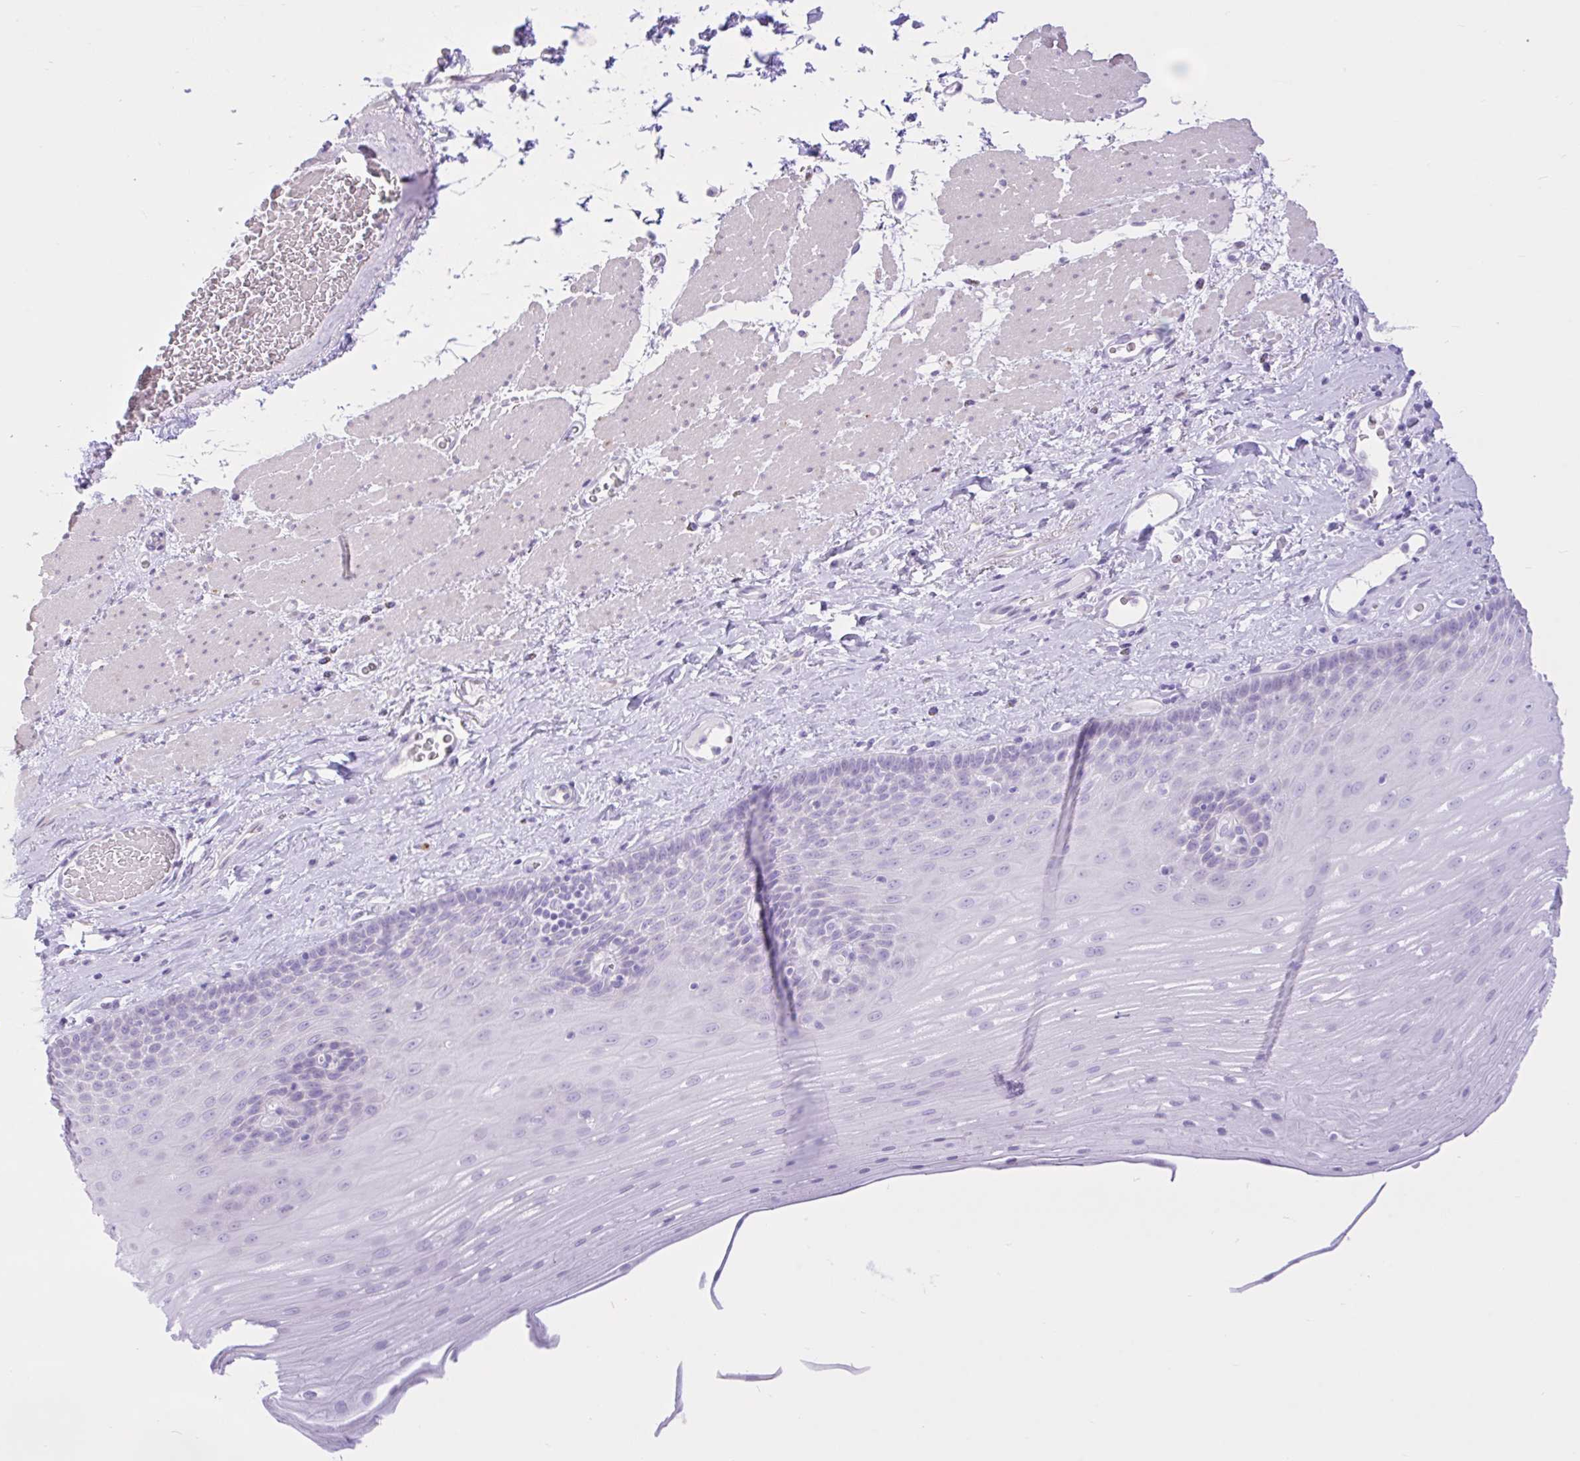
{"staining": {"intensity": "negative", "quantity": "none", "location": "none"}, "tissue": "esophagus", "cell_type": "Squamous epithelial cells", "image_type": "normal", "snomed": [{"axis": "morphology", "description": "Normal tissue, NOS"}, {"axis": "topography", "description": "Esophagus"}], "caption": "A high-resolution image shows IHC staining of normal esophagus, which reveals no significant staining in squamous epithelial cells. (Immunohistochemistry (ihc), brightfield microscopy, high magnification).", "gene": "REEP1", "patient": {"sex": "male", "age": 62}}